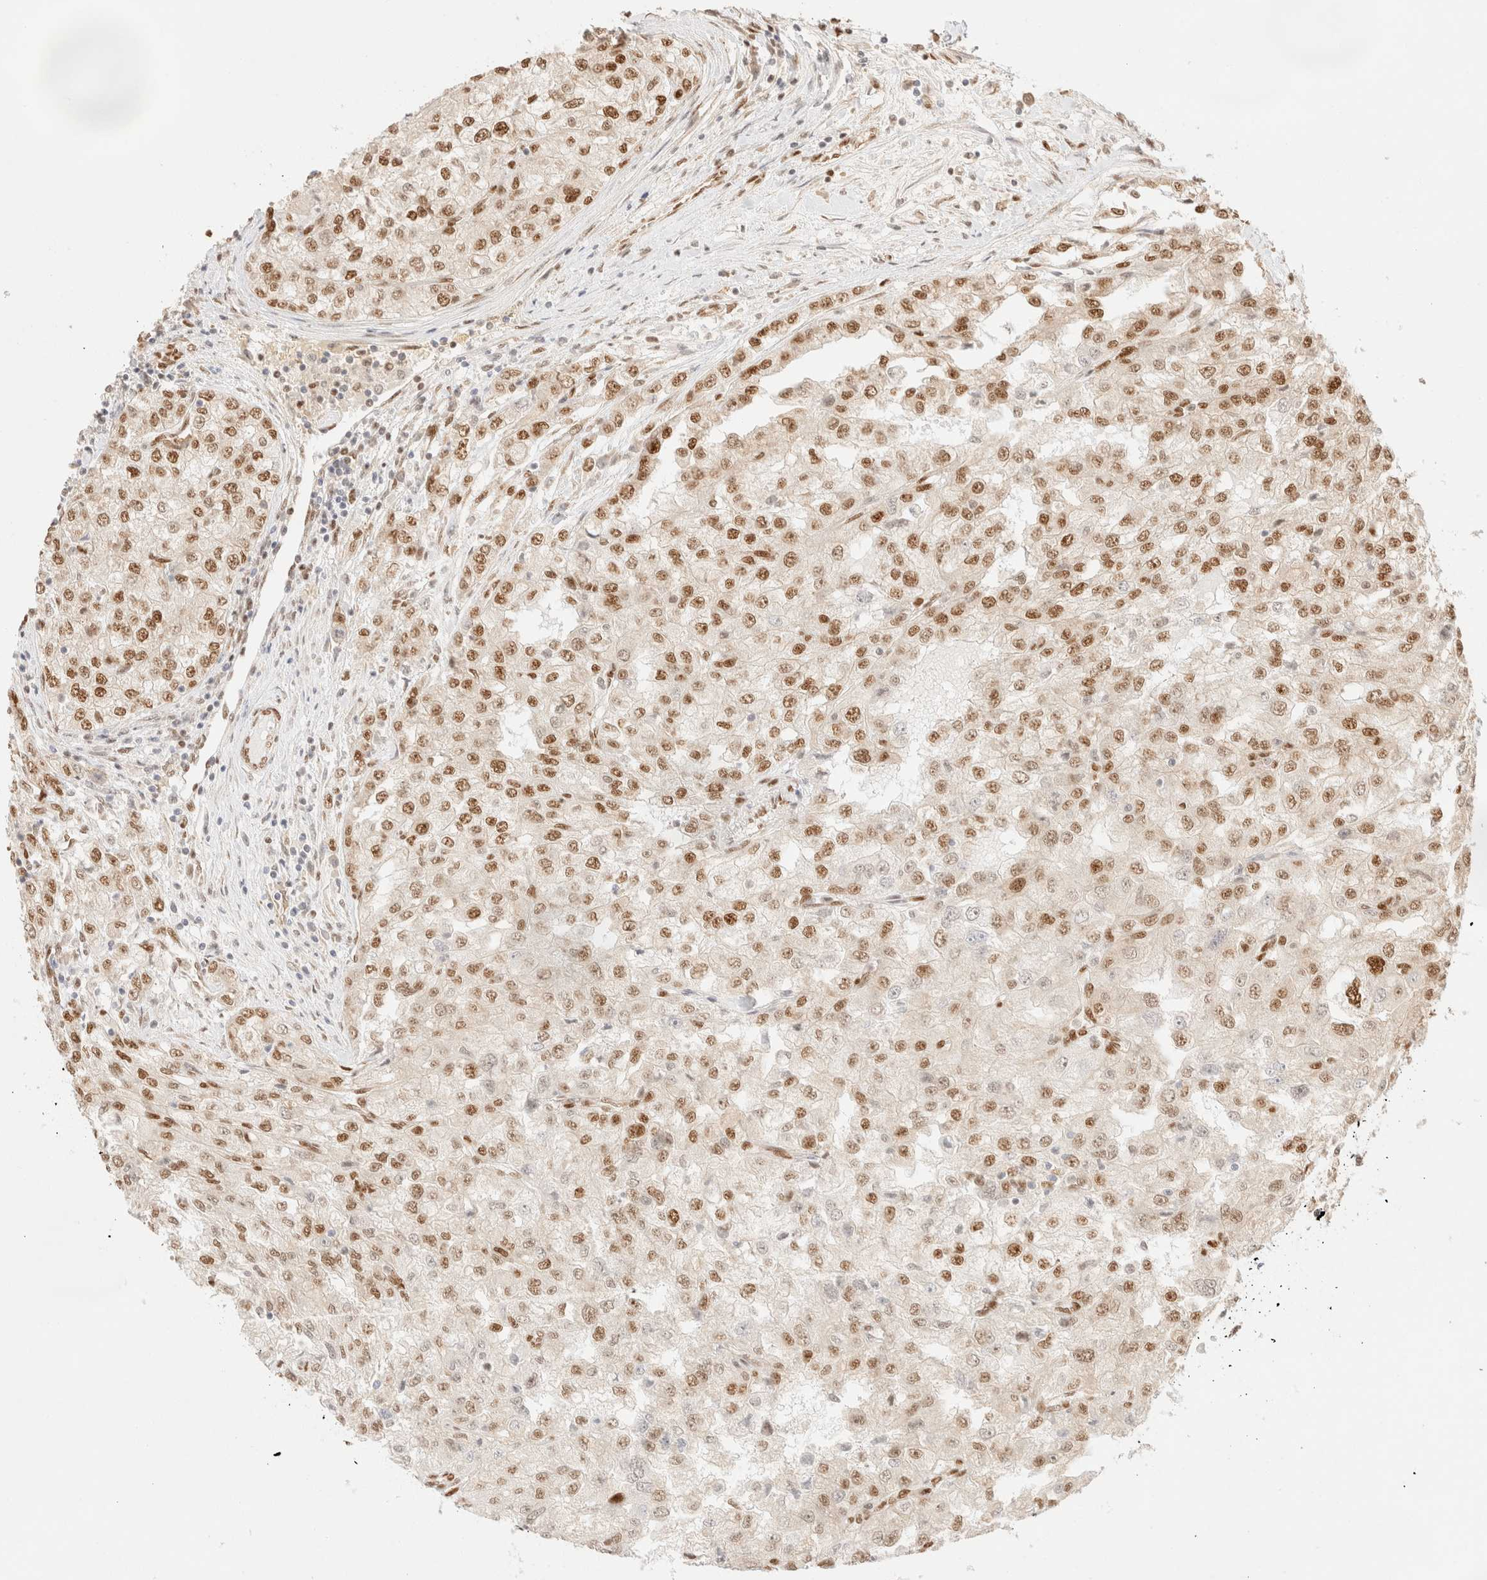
{"staining": {"intensity": "moderate", "quantity": ">75%", "location": "nuclear"}, "tissue": "renal cancer", "cell_type": "Tumor cells", "image_type": "cancer", "snomed": [{"axis": "morphology", "description": "Adenocarcinoma, NOS"}, {"axis": "topography", "description": "Kidney"}], "caption": "High-magnification brightfield microscopy of renal cancer stained with DAB (brown) and counterstained with hematoxylin (blue). tumor cells exhibit moderate nuclear expression is appreciated in approximately>75% of cells.", "gene": "ZNF768", "patient": {"sex": "female", "age": 54}}